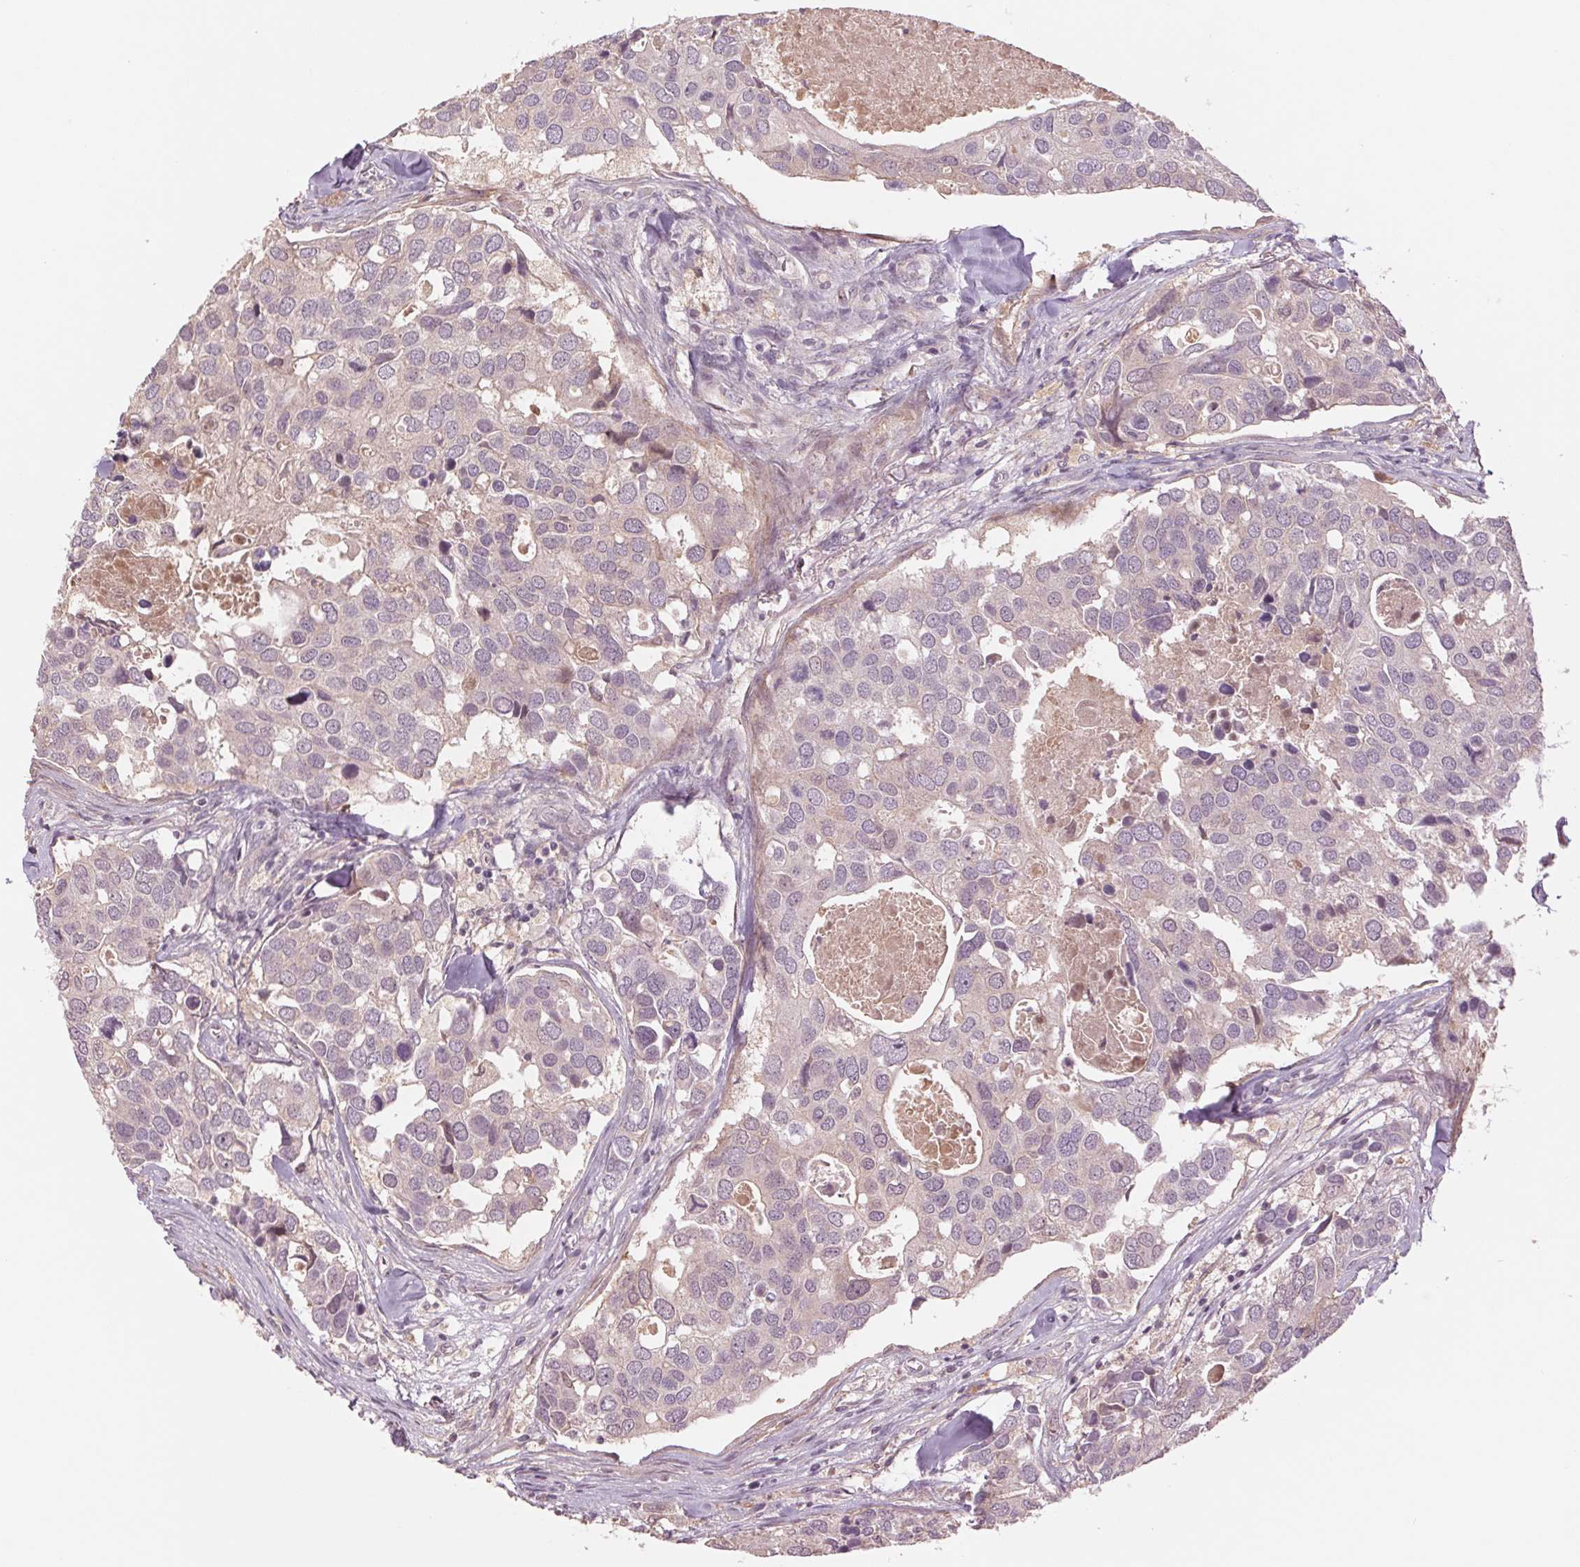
{"staining": {"intensity": "negative", "quantity": "none", "location": "none"}, "tissue": "breast cancer", "cell_type": "Tumor cells", "image_type": "cancer", "snomed": [{"axis": "morphology", "description": "Duct carcinoma"}, {"axis": "topography", "description": "Breast"}], "caption": "Immunohistochemistry of human breast cancer (infiltrating ductal carcinoma) demonstrates no expression in tumor cells.", "gene": "PPIA", "patient": {"sex": "female", "age": 83}}